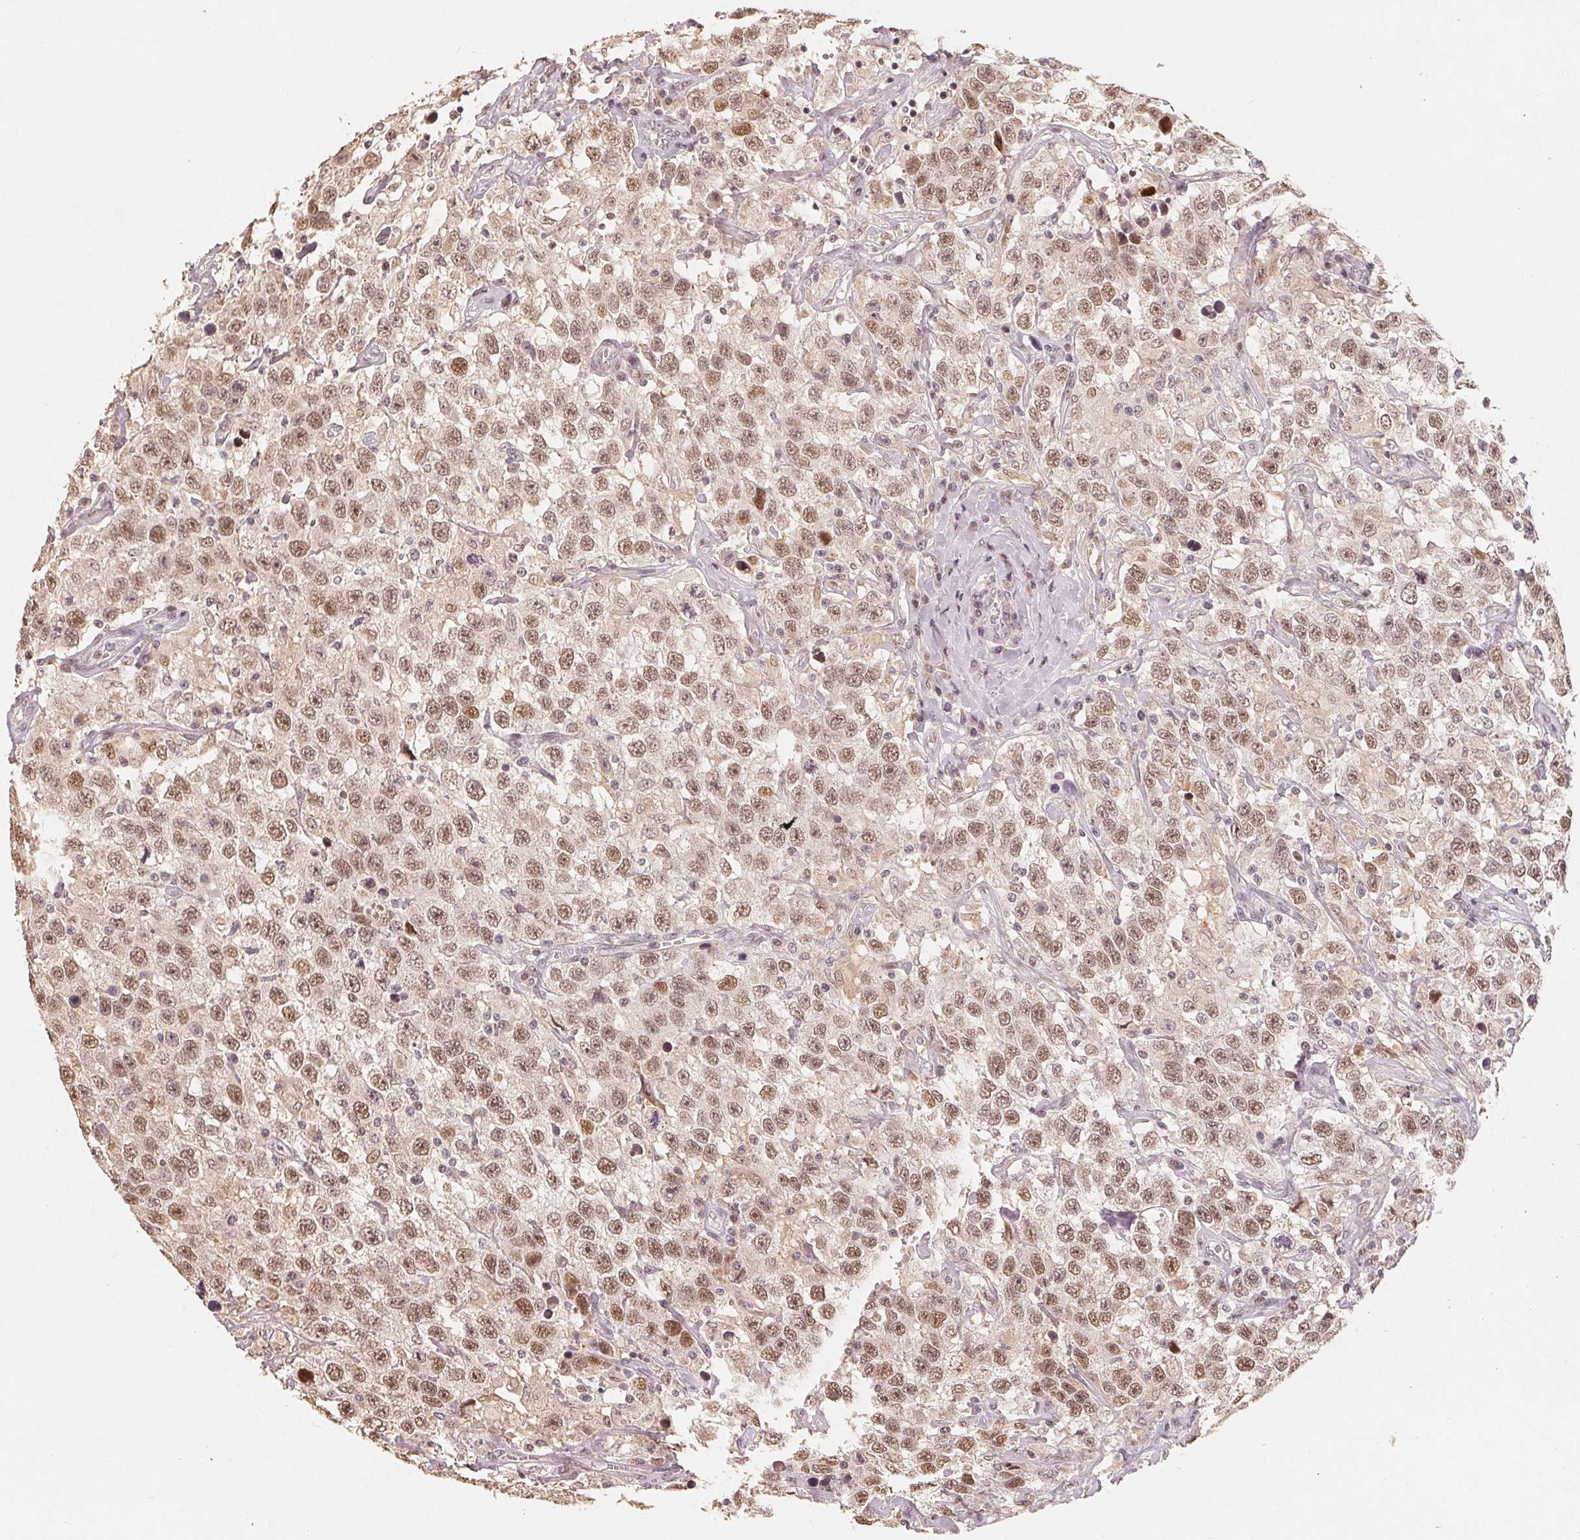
{"staining": {"intensity": "moderate", "quantity": ">75%", "location": "nuclear"}, "tissue": "testis cancer", "cell_type": "Tumor cells", "image_type": "cancer", "snomed": [{"axis": "morphology", "description": "Seminoma, NOS"}, {"axis": "topography", "description": "Testis"}], "caption": "This photomicrograph displays immunohistochemistry staining of testis cancer, with medium moderate nuclear positivity in approximately >75% of tumor cells.", "gene": "CCDC138", "patient": {"sex": "male", "age": 41}}